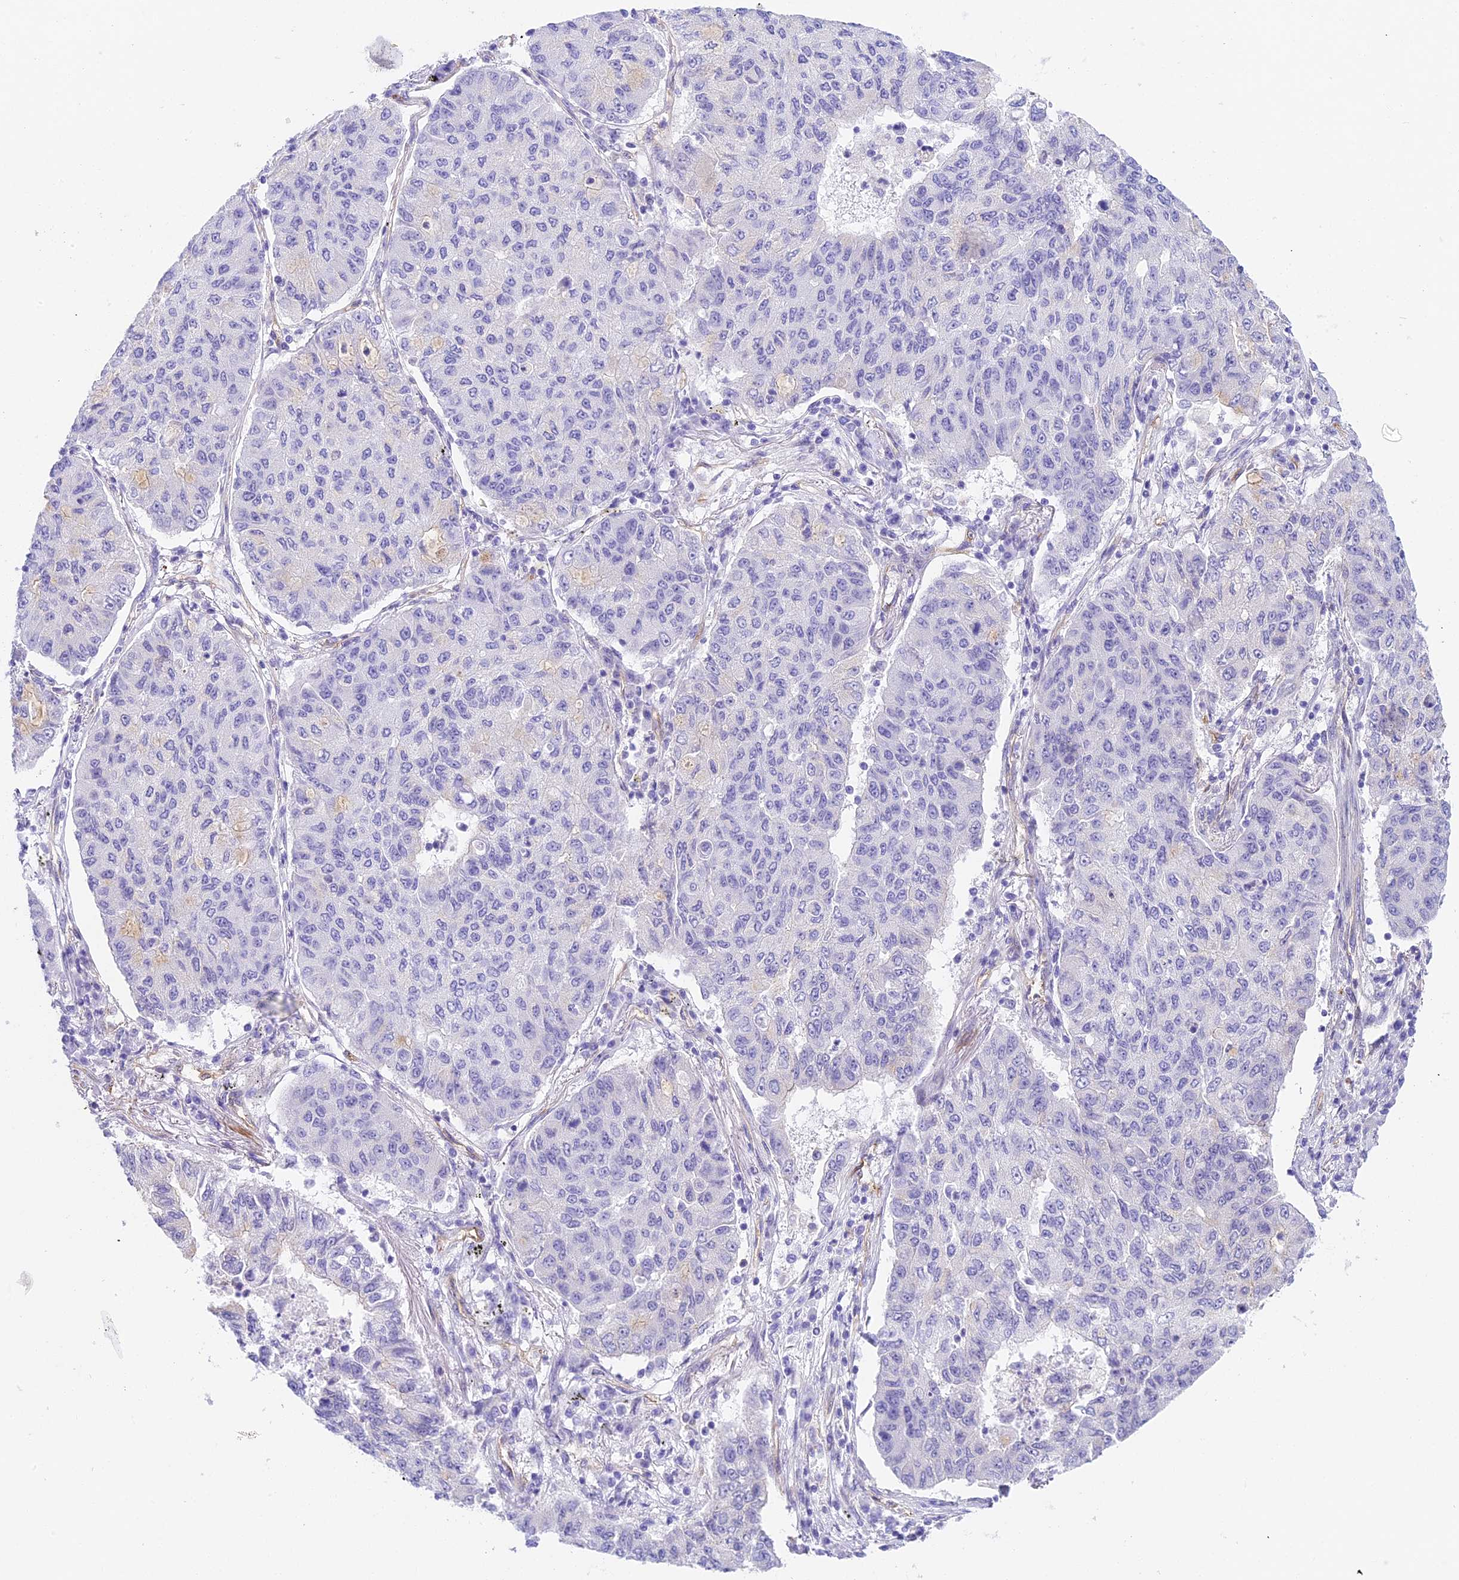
{"staining": {"intensity": "negative", "quantity": "none", "location": "none"}, "tissue": "lung cancer", "cell_type": "Tumor cells", "image_type": "cancer", "snomed": [{"axis": "morphology", "description": "Squamous cell carcinoma, NOS"}, {"axis": "topography", "description": "Lung"}], "caption": "Tumor cells are negative for protein expression in human lung squamous cell carcinoma.", "gene": "HOMER3", "patient": {"sex": "male", "age": 74}}